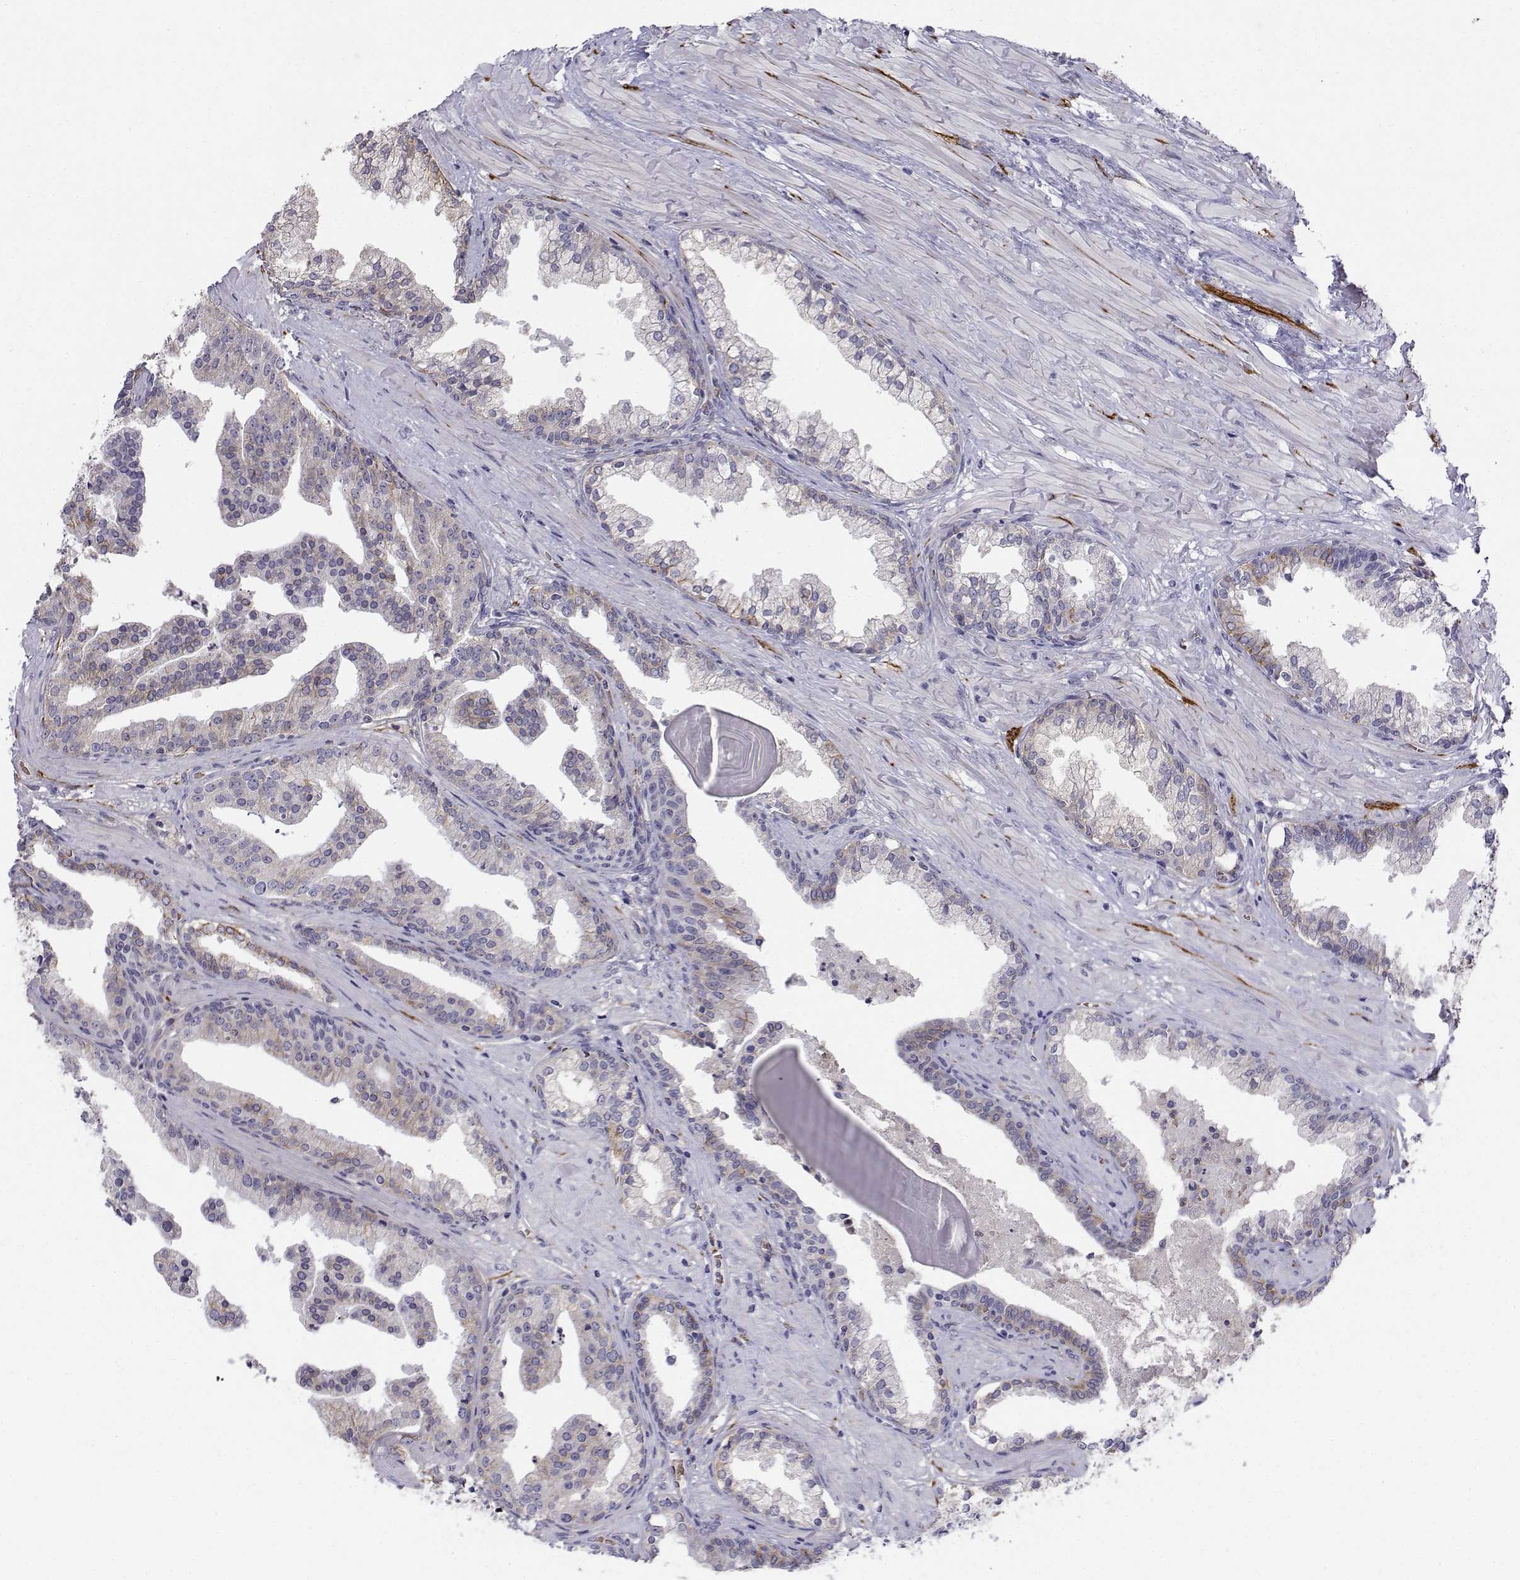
{"staining": {"intensity": "negative", "quantity": "none", "location": "none"}, "tissue": "prostate cancer", "cell_type": "Tumor cells", "image_type": "cancer", "snomed": [{"axis": "morphology", "description": "Adenocarcinoma, NOS"}, {"axis": "topography", "description": "Prostate and seminal vesicle, NOS"}, {"axis": "topography", "description": "Prostate"}], "caption": "Adenocarcinoma (prostate) stained for a protein using immunohistochemistry (IHC) demonstrates no expression tumor cells.", "gene": "CADM1", "patient": {"sex": "male", "age": 44}}